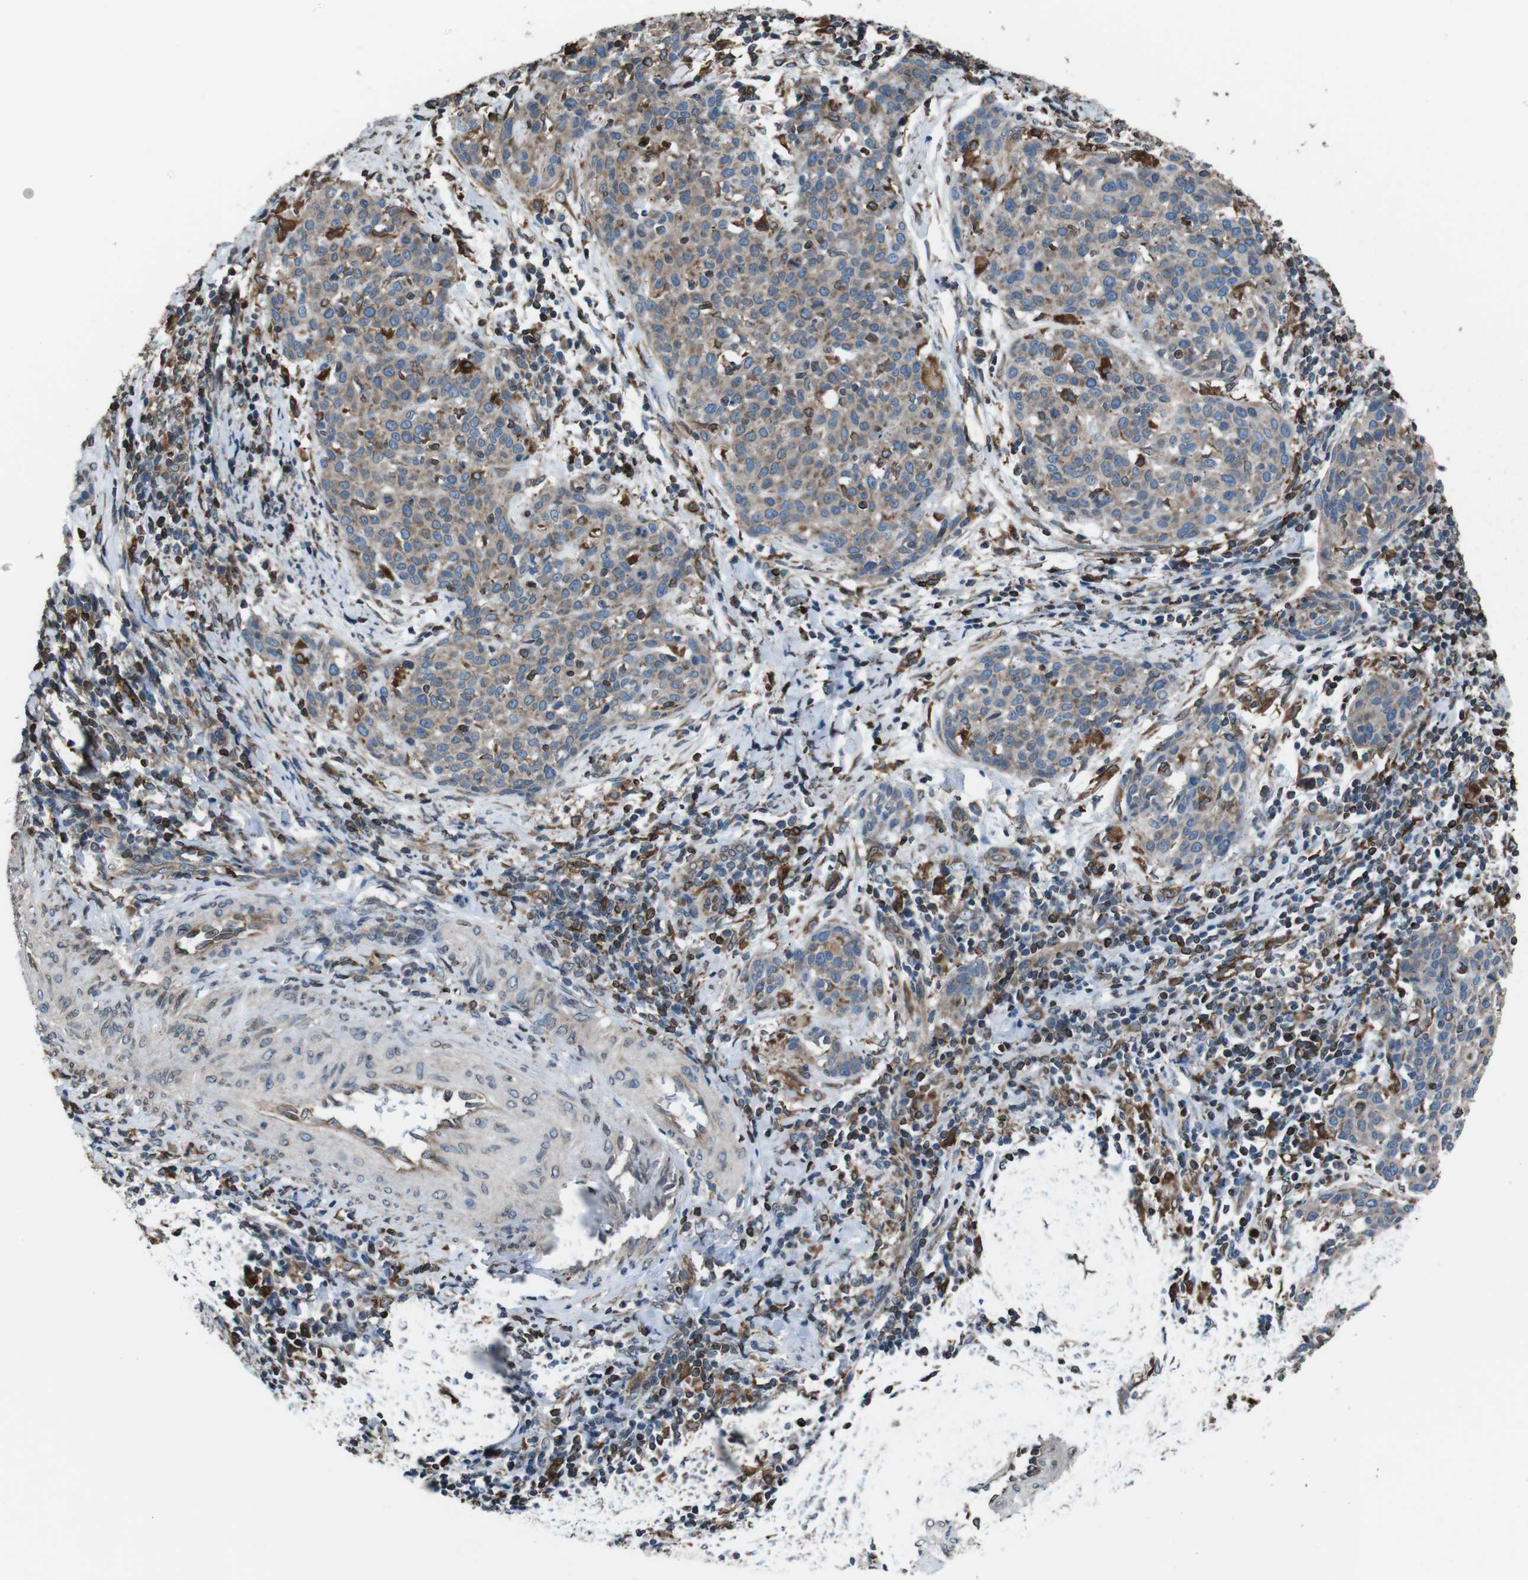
{"staining": {"intensity": "moderate", "quantity": ">75%", "location": "cytoplasmic/membranous"}, "tissue": "cervical cancer", "cell_type": "Tumor cells", "image_type": "cancer", "snomed": [{"axis": "morphology", "description": "Squamous cell carcinoma, NOS"}, {"axis": "topography", "description": "Cervix"}], "caption": "Brown immunohistochemical staining in cervical cancer (squamous cell carcinoma) reveals moderate cytoplasmic/membranous expression in approximately >75% of tumor cells. The protein is shown in brown color, while the nuclei are stained blue.", "gene": "APMAP", "patient": {"sex": "female", "age": 38}}